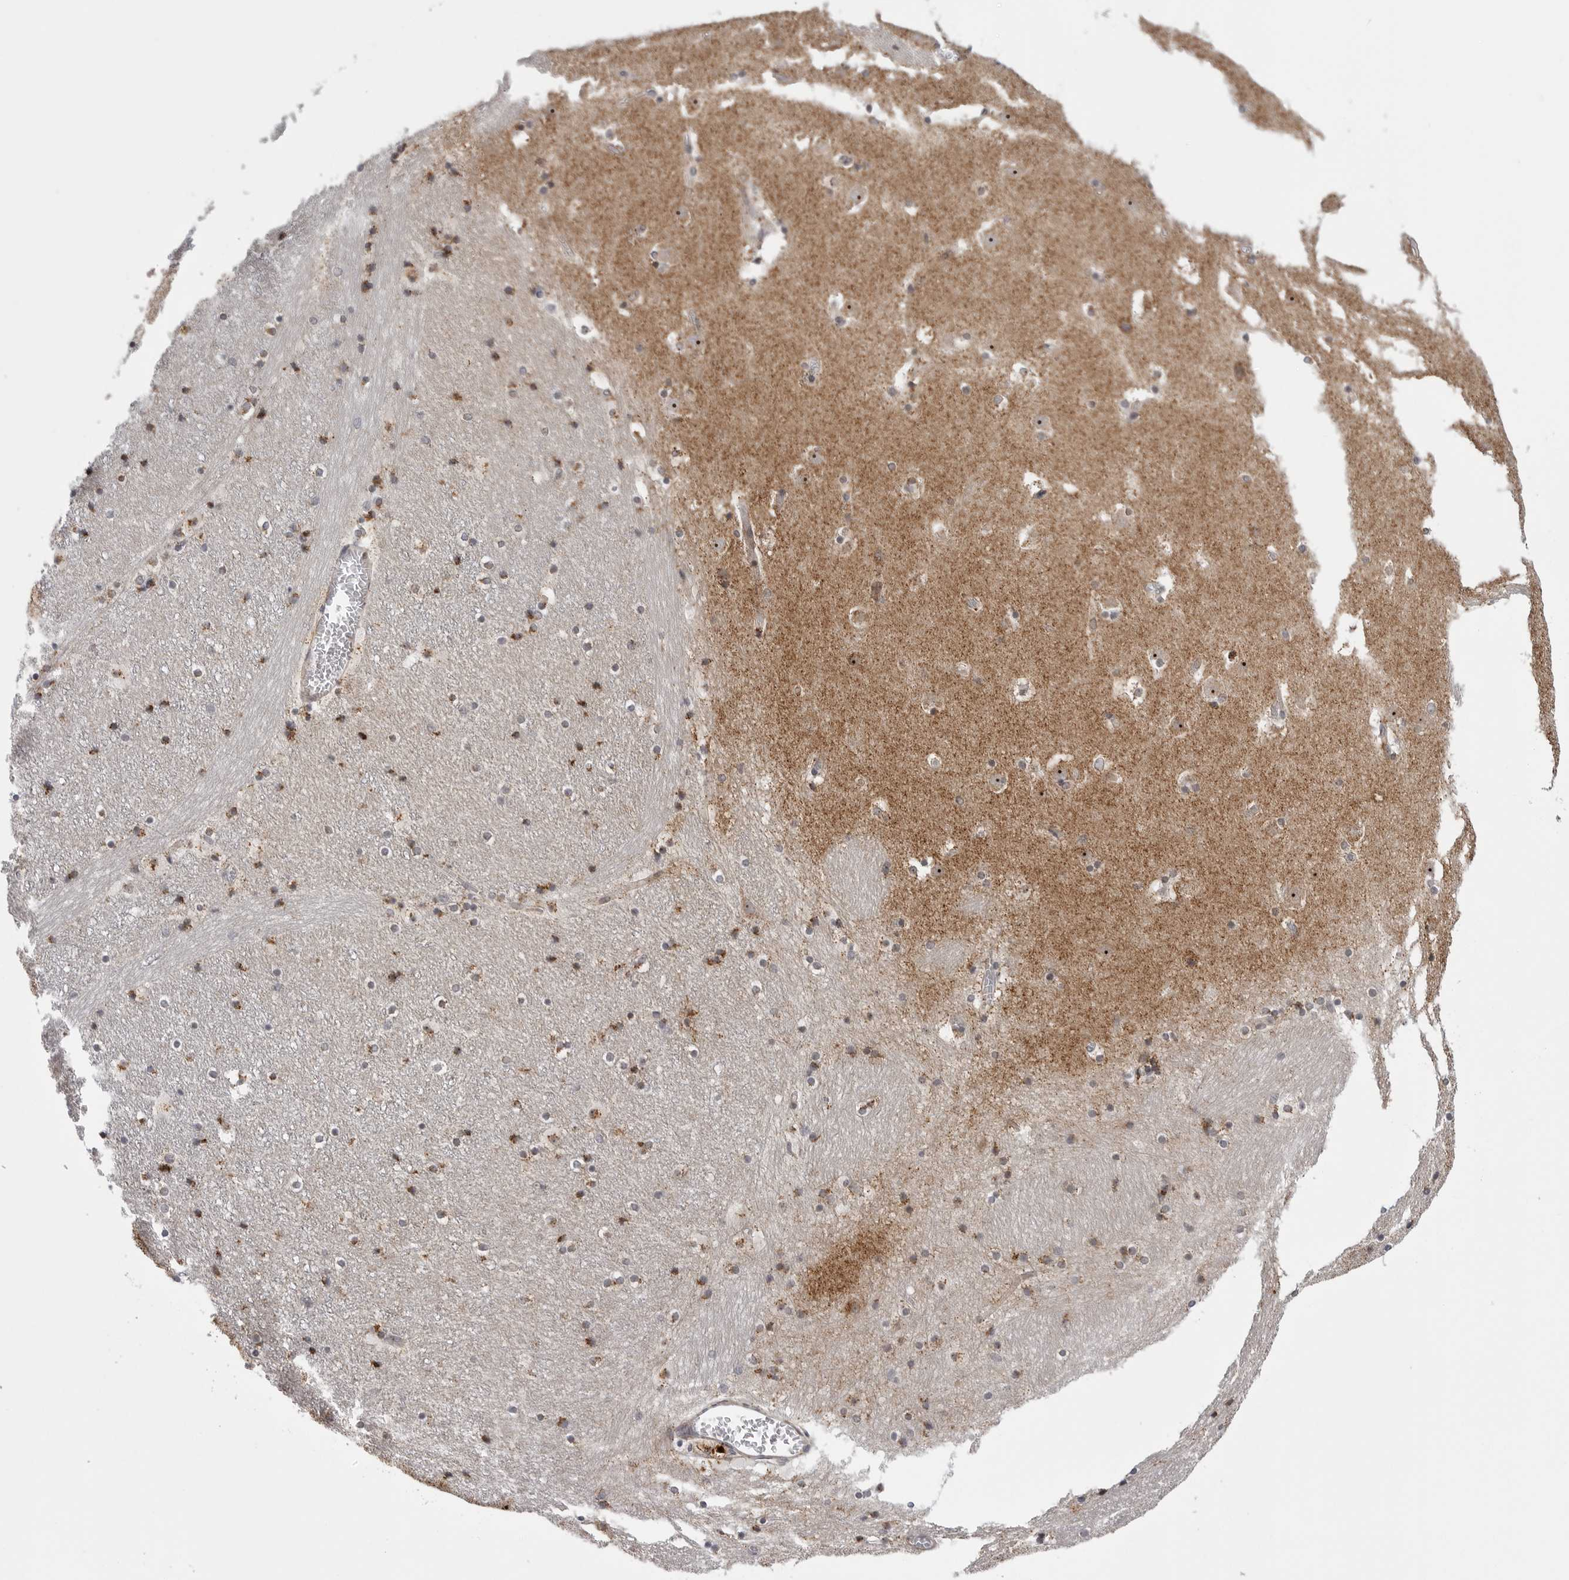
{"staining": {"intensity": "moderate", "quantity": ">75%", "location": "cytoplasmic/membranous"}, "tissue": "caudate", "cell_type": "Glial cells", "image_type": "normal", "snomed": [{"axis": "morphology", "description": "Normal tissue, NOS"}, {"axis": "topography", "description": "Lateral ventricle wall"}], "caption": "Immunohistochemical staining of normal human caudate exhibits moderate cytoplasmic/membranous protein staining in approximately >75% of glial cells.", "gene": "CDK20", "patient": {"sex": "male", "age": 45}}